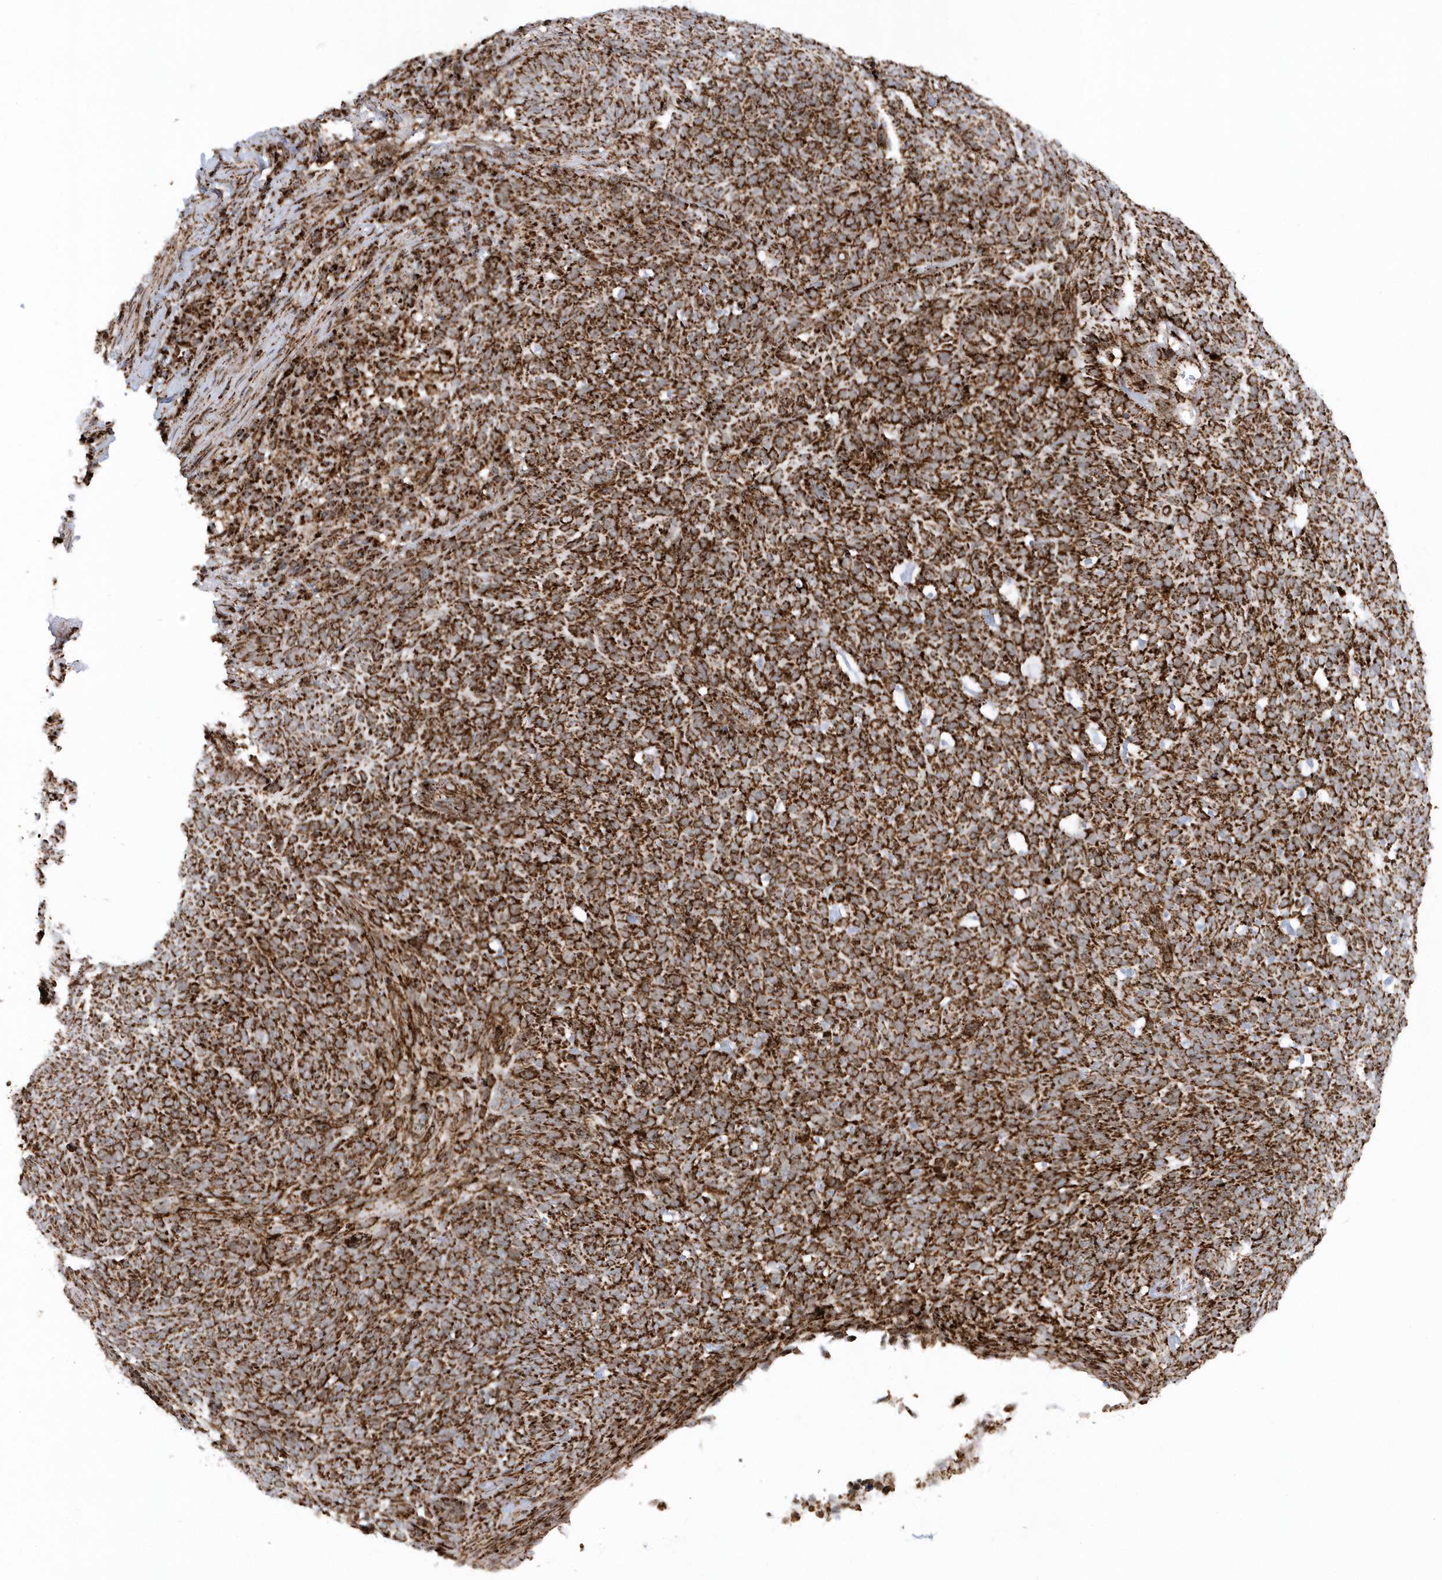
{"staining": {"intensity": "strong", "quantity": ">75%", "location": "cytoplasmic/membranous"}, "tissue": "skin cancer", "cell_type": "Tumor cells", "image_type": "cancer", "snomed": [{"axis": "morphology", "description": "Squamous cell carcinoma, NOS"}, {"axis": "topography", "description": "Skin"}], "caption": "A high amount of strong cytoplasmic/membranous positivity is appreciated in about >75% of tumor cells in squamous cell carcinoma (skin) tissue. (DAB (3,3'-diaminobenzidine) IHC with brightfield microscopy, high magnification).", "gene": "CRY2", "patient": {"sex": "female", "age": 90}}